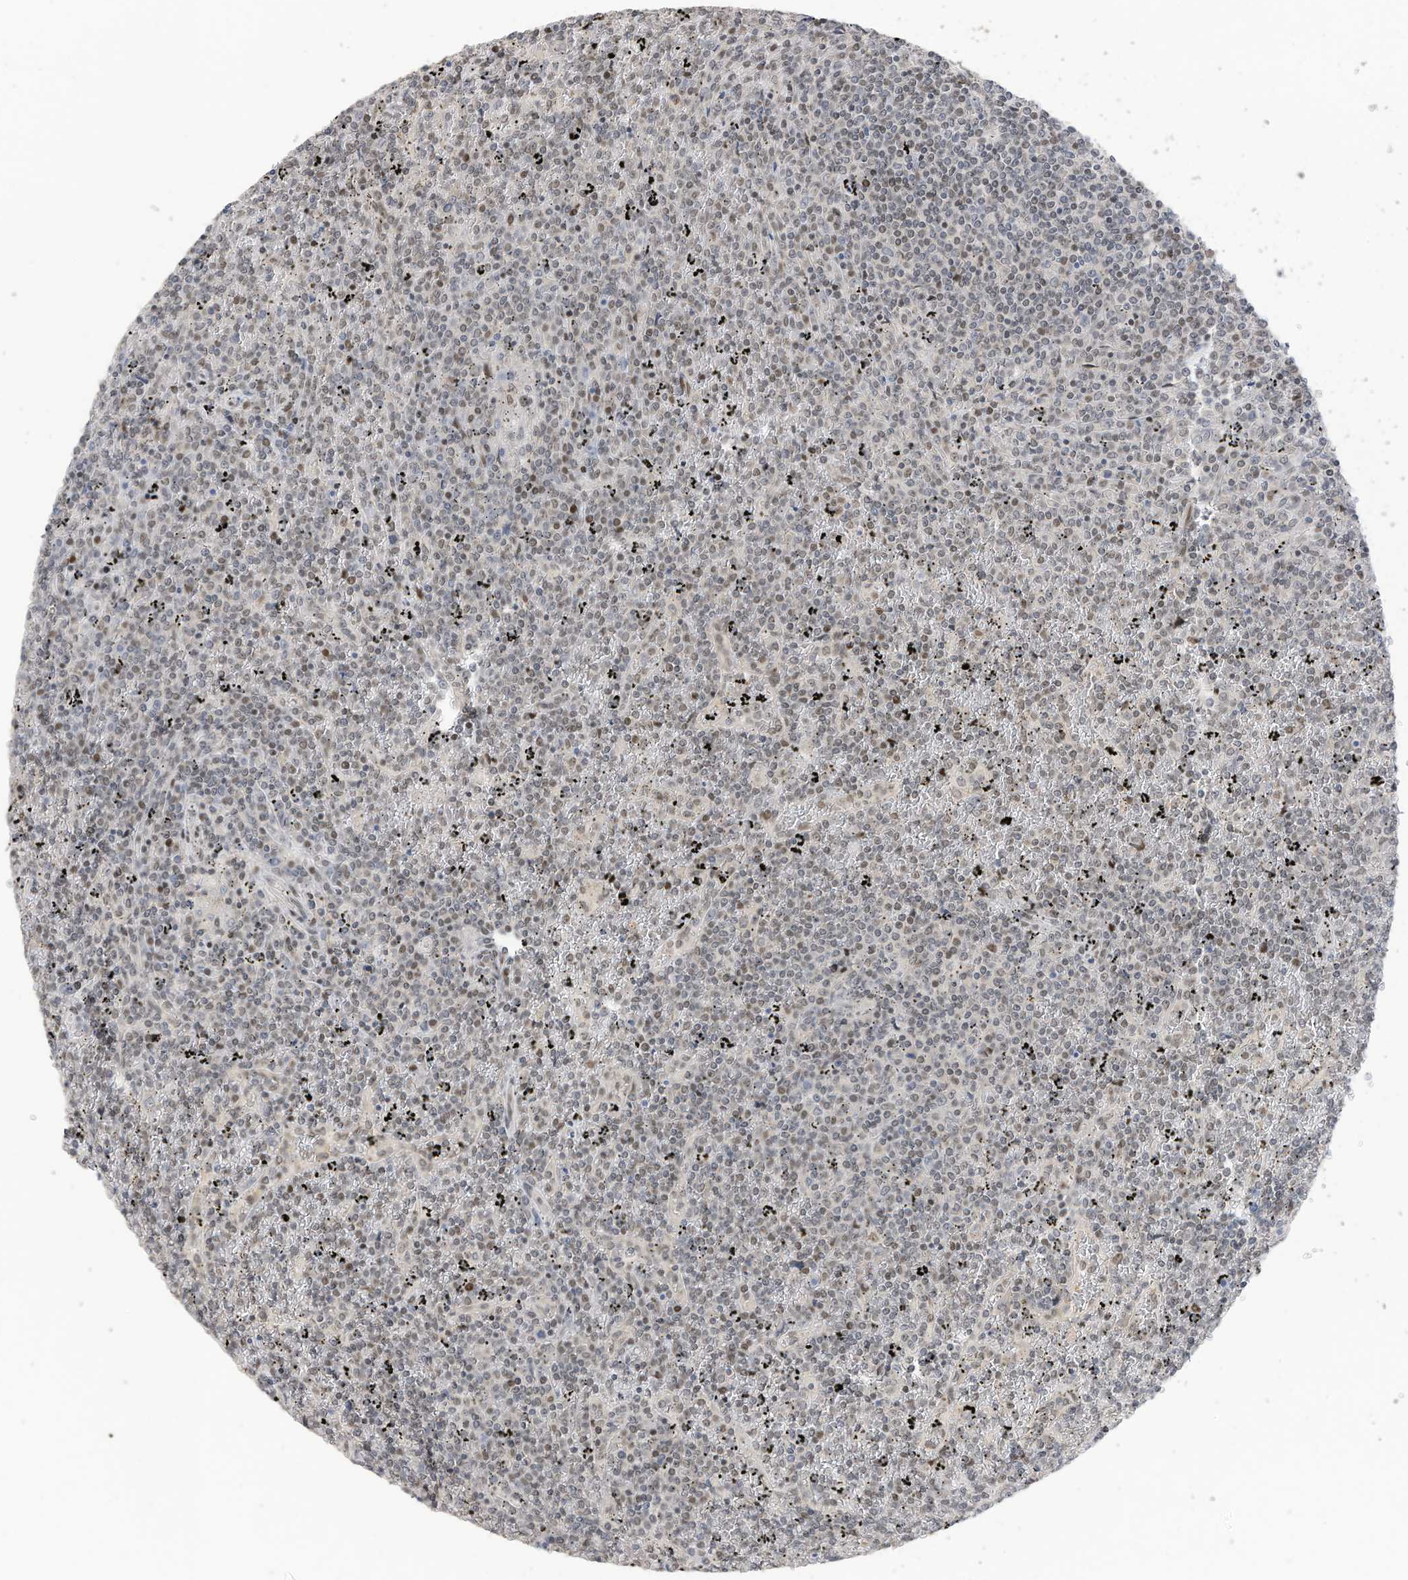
{"staining": {"intensity": "weak", "quantity": "25%-75%", "location": "nuclear"}, "tissue": "lymphoma", "cell_type": "Tumor cells", "image_type": "cancer", "snomed": [{"axis": "morphology", "description": "Malignant lymphoma, non-Hodgkin's type, Low grade"}, {"axis": "topography", "description": "Spleen"}], "caption": "This image reveals low-grade malignant lymphoma, non-Hodgkin's type stained with immunohistochemistry (IHC) to label a protein in brown. The nuclear of tumor cells show weak positivity for the protein. Nuclei are counter-stained blue.", "gene": "RABL3", "patient": {"sex": "female", "age": 19}}